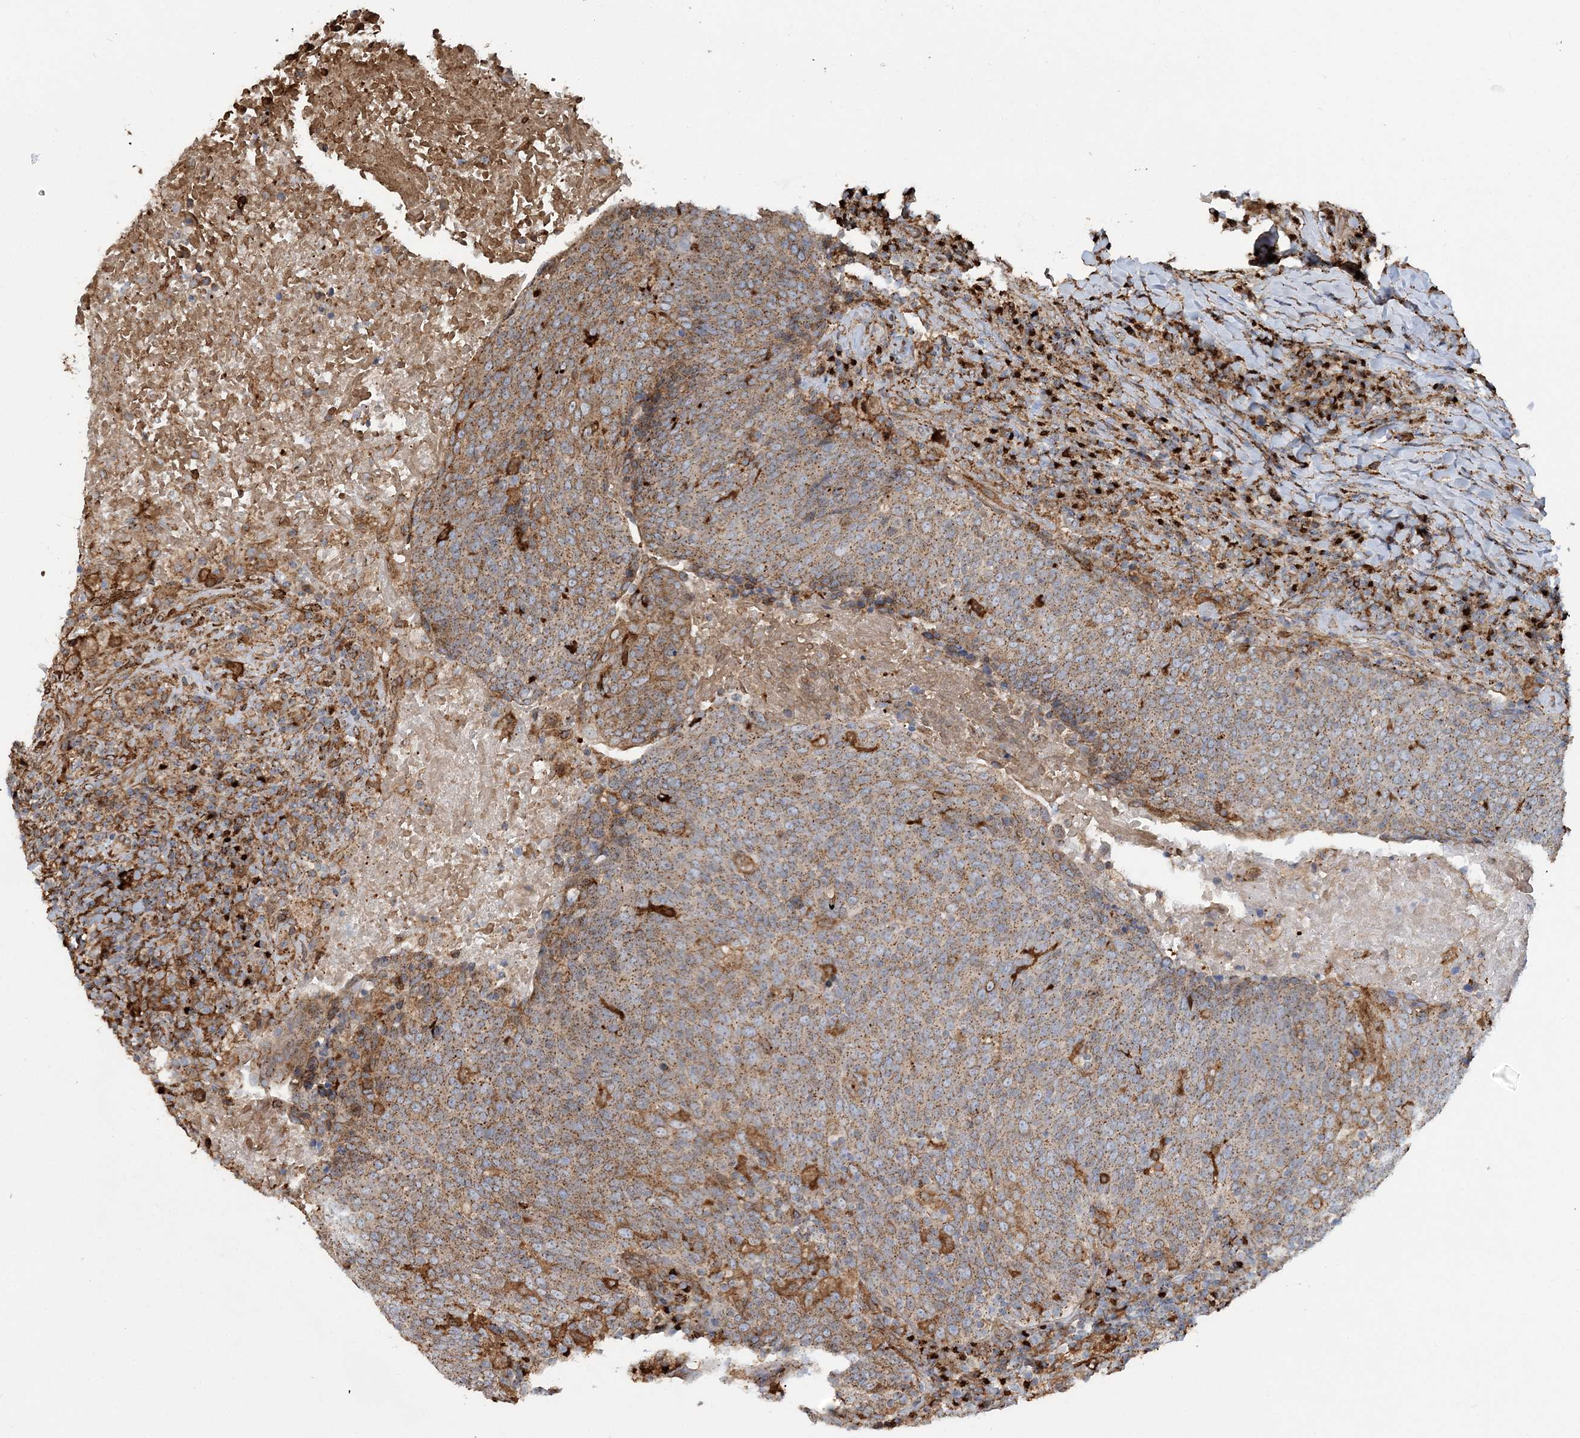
{"staining": {"intensity": "moderate", "quantity": ">75%", "location": "cytoplasmic/membranous"}, "tissue": "head and neck cancer", "cell_type": "Tumor cells", "image_type": "cancer", "snomed": [{"axis": "morphology", "description": "Squamous cell carcinoma, NOS"}, {"axis": "morphology", "description": "Squamous cell carcinoma, metastatic, NOS"}, {"axis": "topography", "description": "Lymph node"}, {"axis": "topography", "description": "Head-Neck"}], "caption": "Protein expression analysis of human head and neck cancer (squamous cell carcinoma) reveals moderate cytoplasmic/membranous positivity in approximately >75% of tumor cells. (Brightfield microscopy of DAB IHC at high magnification).", "gene": "TRAF3IP2", "patient": {"sex": "male", "age": 62}}